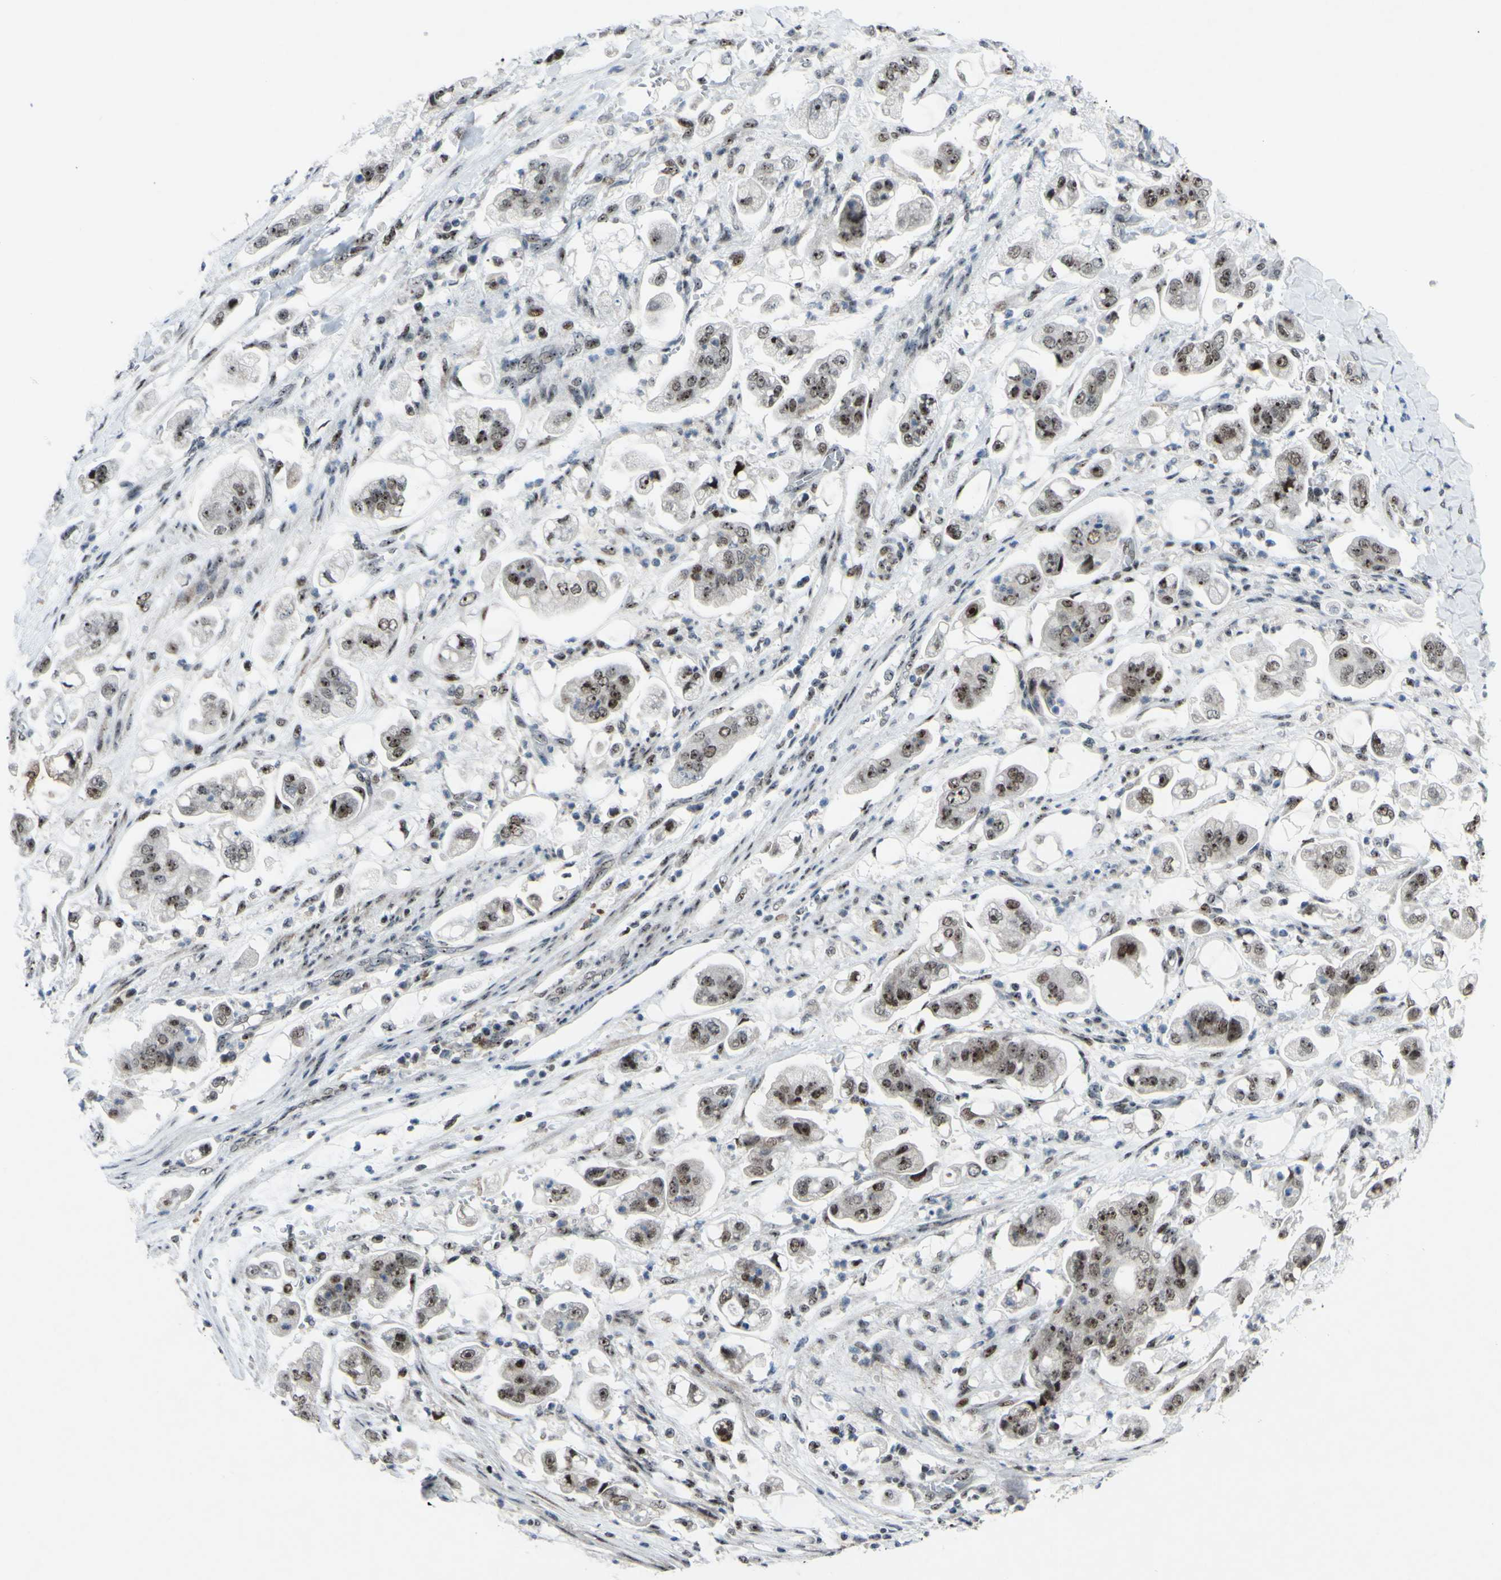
{"staining": {"intensity": "moderate", "quantity": ">75%", "location": "nuclear"}, "tissue": "stomach cancer", "cell_type": "Tumor cells", "image_type": "cancer", "snomed": [{"axis": "morphology", "description": "Adenocarcinoma, NOS"}, {"axis": "topography", "description": "Stomach"}], "caption": "Immunohistochemistry (DAB) staining of human adenocarcinoma (stomach) displays moderate nuclear protein positivity in about >75% of tumor cells. The staining was performed using DAB (3,3'-diaminobenzidine) to visualize the protein expression in brown, while the nuclei were stained in blue with hematoxylin (Magnification: 20x).", "gene": "POLR1A", "patient": {"sex": "male", "age": 62}}